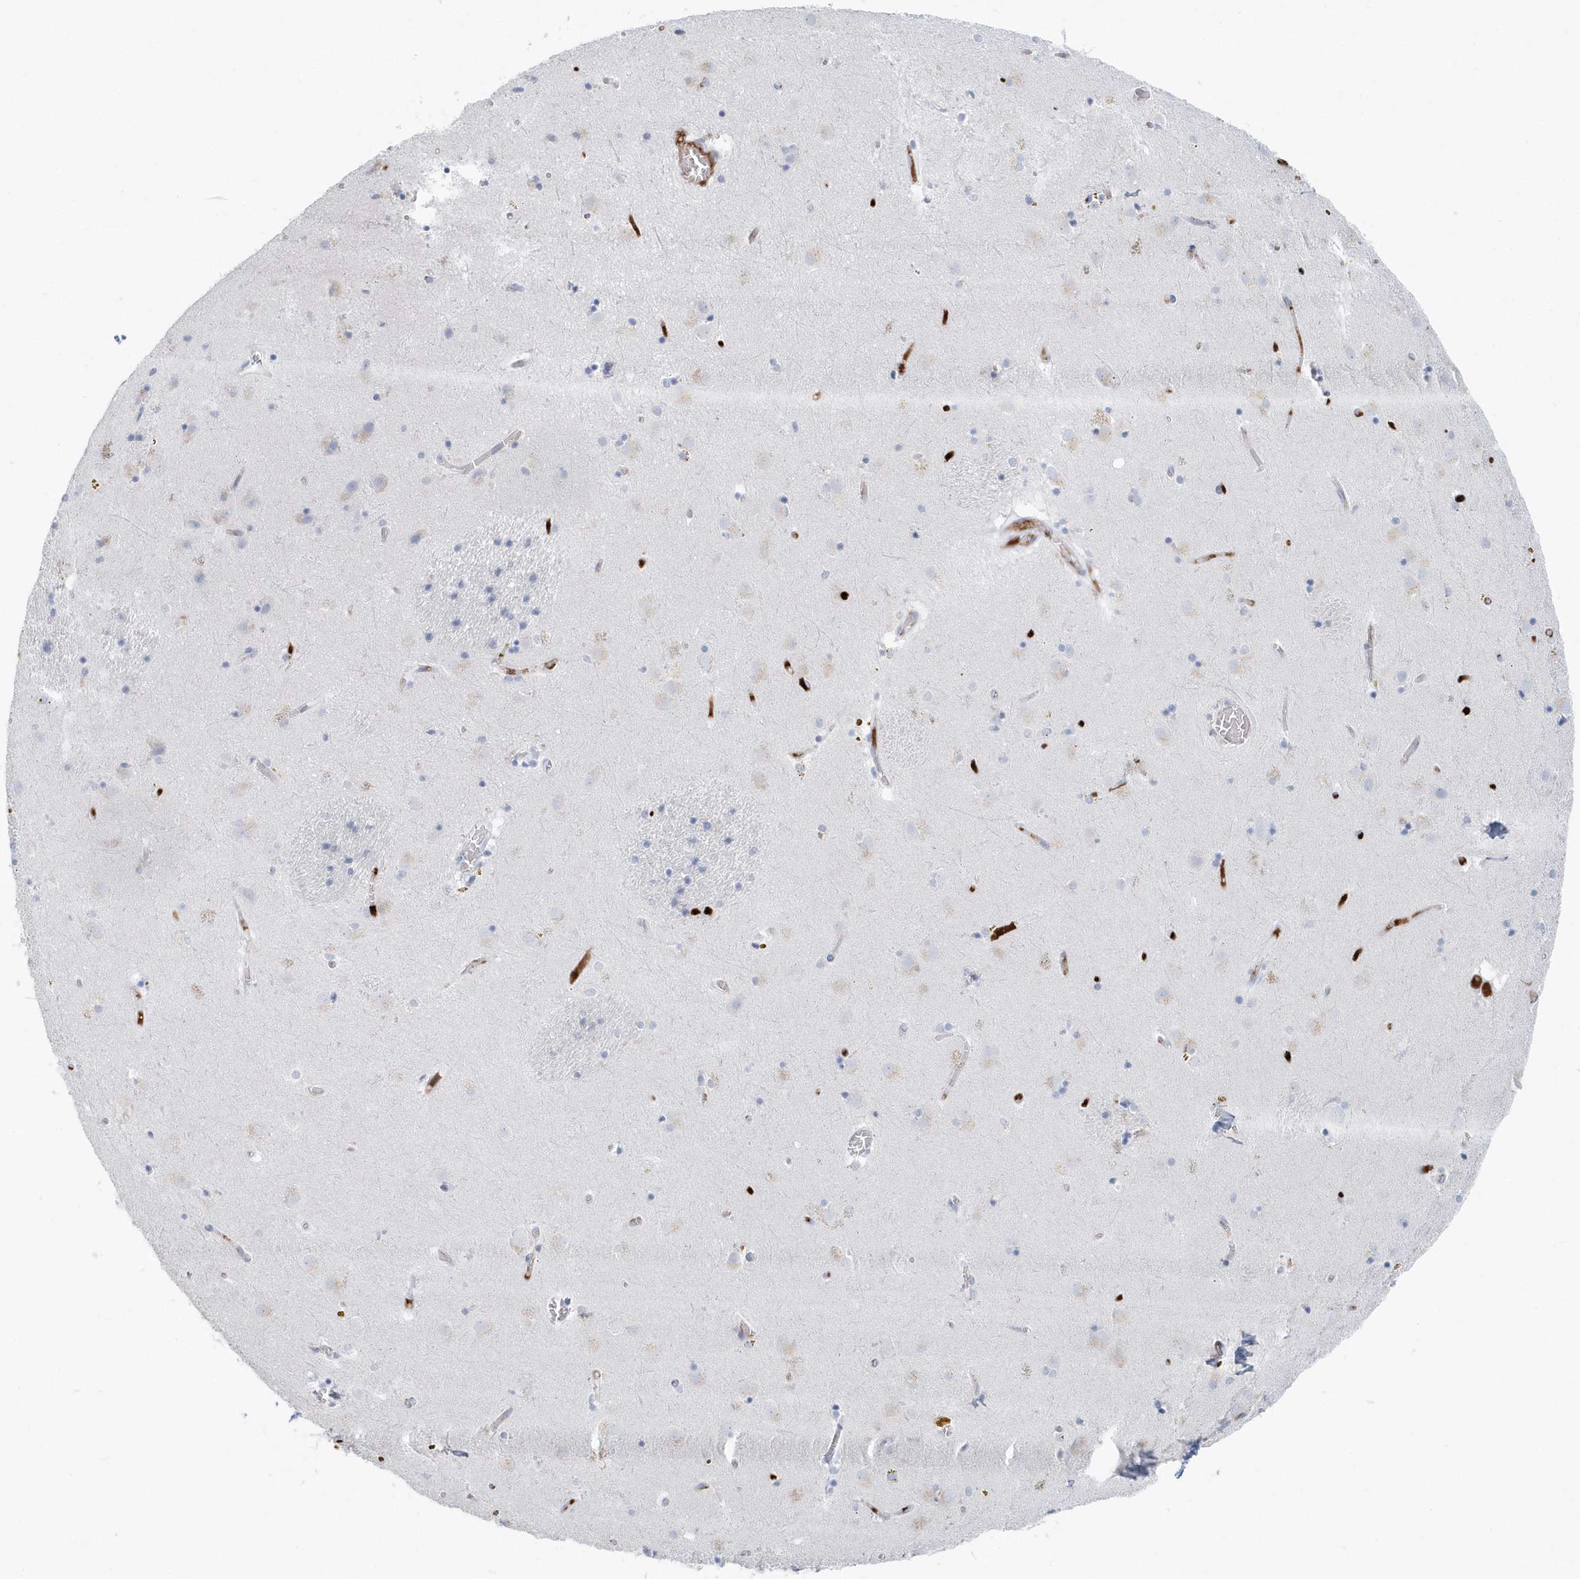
{"staining": {"intensity": "negative", "quantity": "none", "location": "none"}, "tissue": "caudate", "cell_type": "Glial cells", "image_type": "normal", "snomed": [{"axis": "morphology", "description": "Normal tissue, NOS"}, {"axis": "topography", "description": "Lateral ventricle wall"}], "caption": "Immunohistochemistry (IHC) of normal human caudate demonstrates no staining in glial cells. (DAB (3,3'-diaminobenzidine) IHC visualized using brightfield microscopy, high magnification).", "gene": "JCHAIN", "patient": {"sex": "male", "age": 70}}